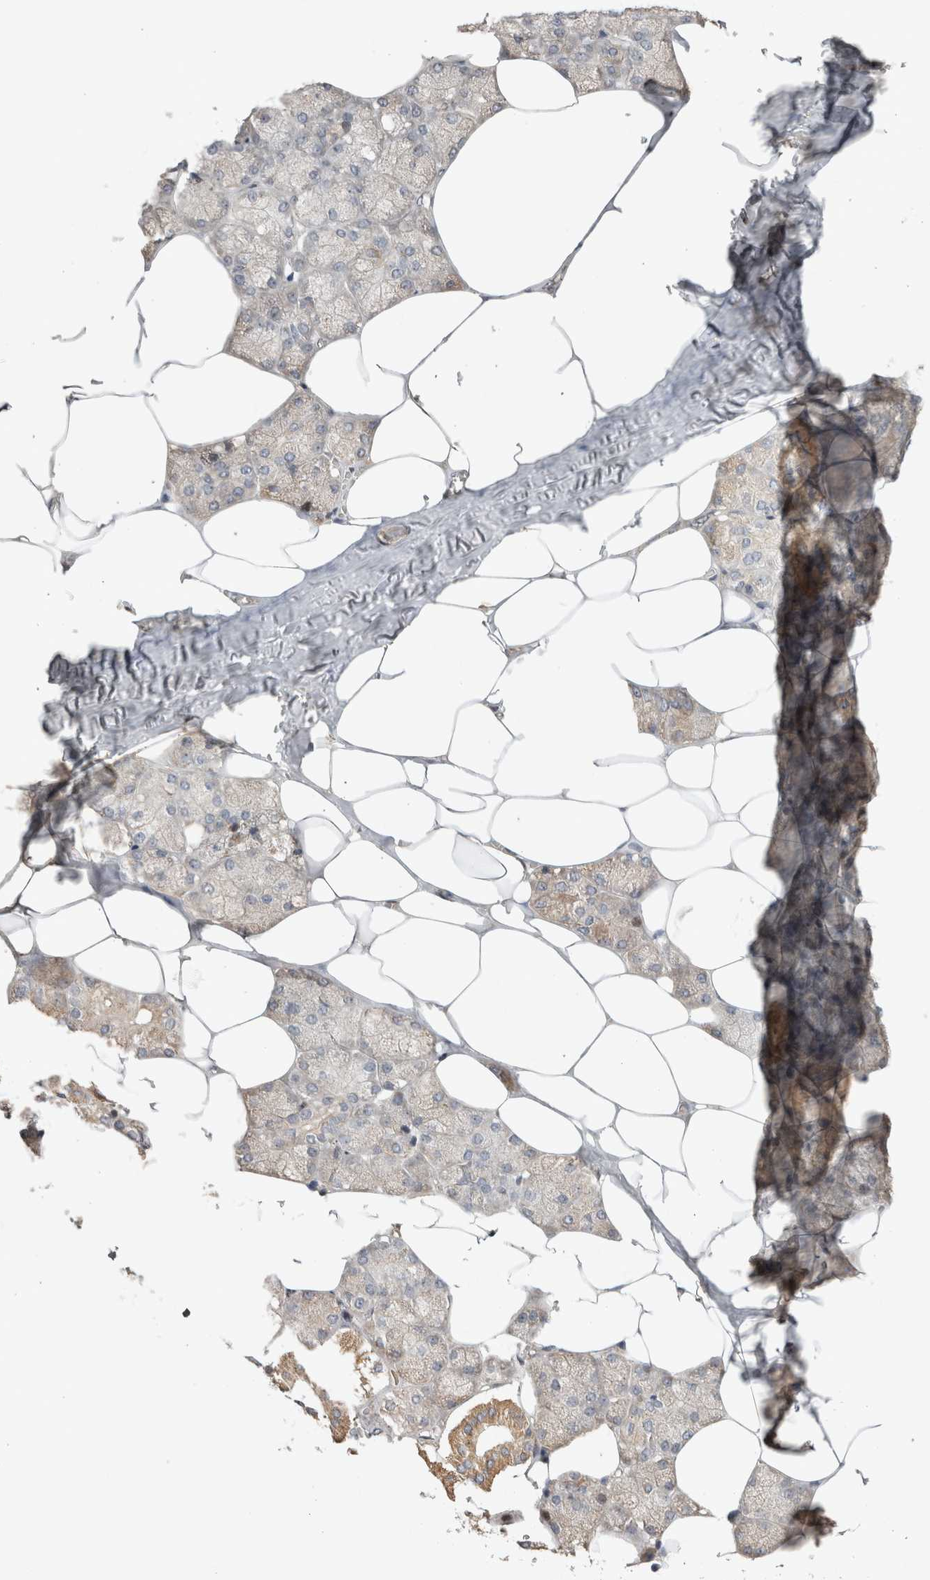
{"staining": {"intensity": "moderate", "quantity": "25%-75%", "location": "cytoplasmic/membranous"}, "tissue": "salivary gland", "cell_type": "Glandular cells", "image_type": "normal", "snomed": [{"axis": "morphology", "description": "Normal tissue, NOS"}, {"axis": "topography", "description": "Salivary gland"}], "caption": "The micrograph exhibits staining of unremarkable salivary gland, revealing moderate cytoplasmic/membranous protein staining (brown color) within glandular cells.", "gene": "EIF2AK1", "patient": {"sex": "male", "age": 62}}